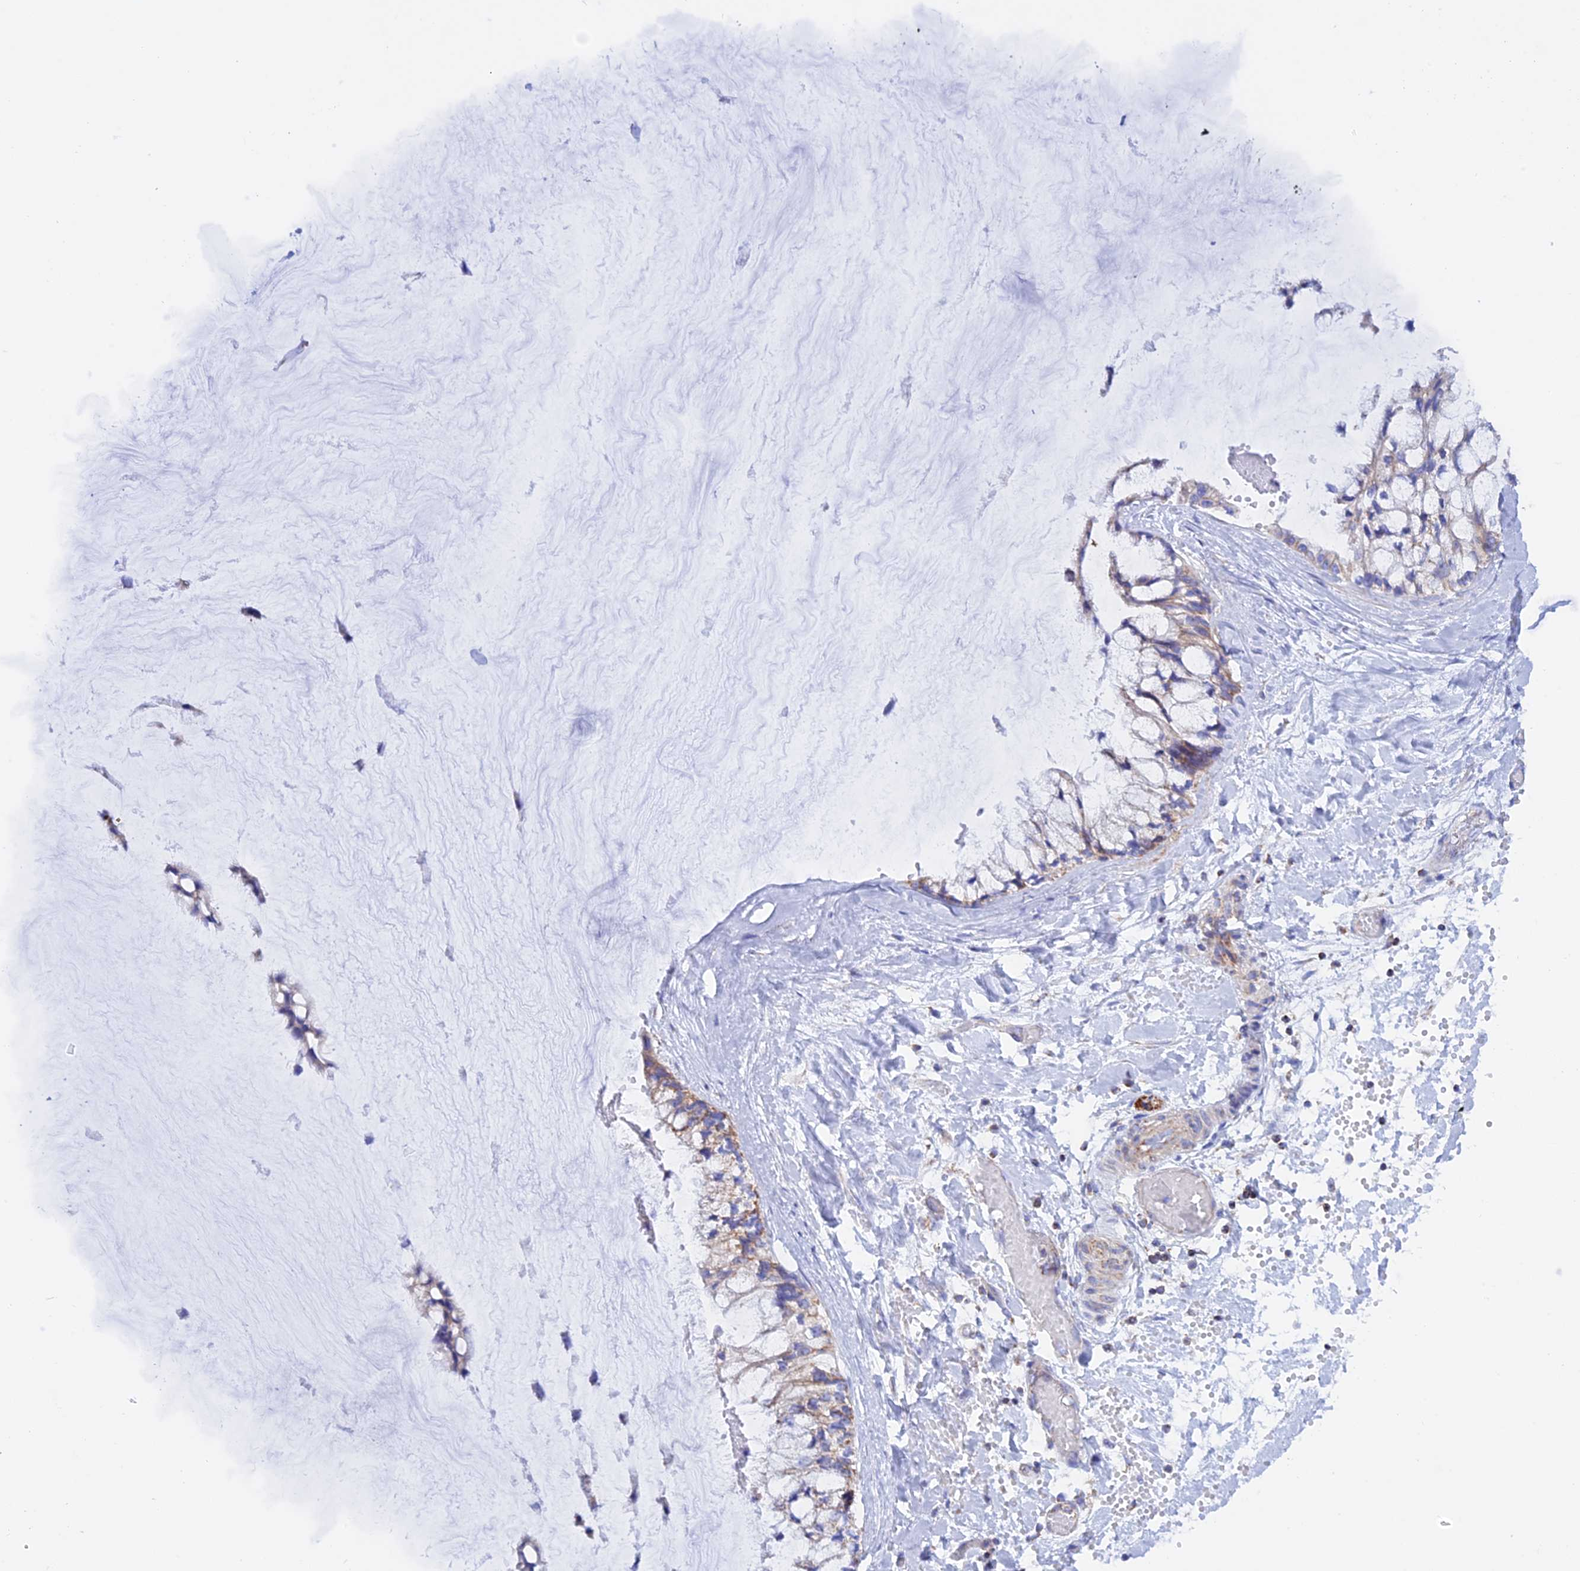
{"staining": {"intensity": "weak", "quantity": "<25%", "location": "cytoplasmic/membranous"}, "tissue": "ovarian cancer", "cell_type": "Tumor cells", "image_type": "cancer", "snomed": [{"axis": "morphology", "description": "Cystadenocarcinoma, mucinous, NOS"}, {"axis": "topography", "description": "Ovary"}], "caption": "Protein analysis of ovarian mucinous cystadenocarcinoma exhibits no significant staining in tumor cells. (DAB IHC visualized using brightfield microscopy, high magnification).", "gene": "GCDH", "patient": {"sex": "female", "age": 39}}